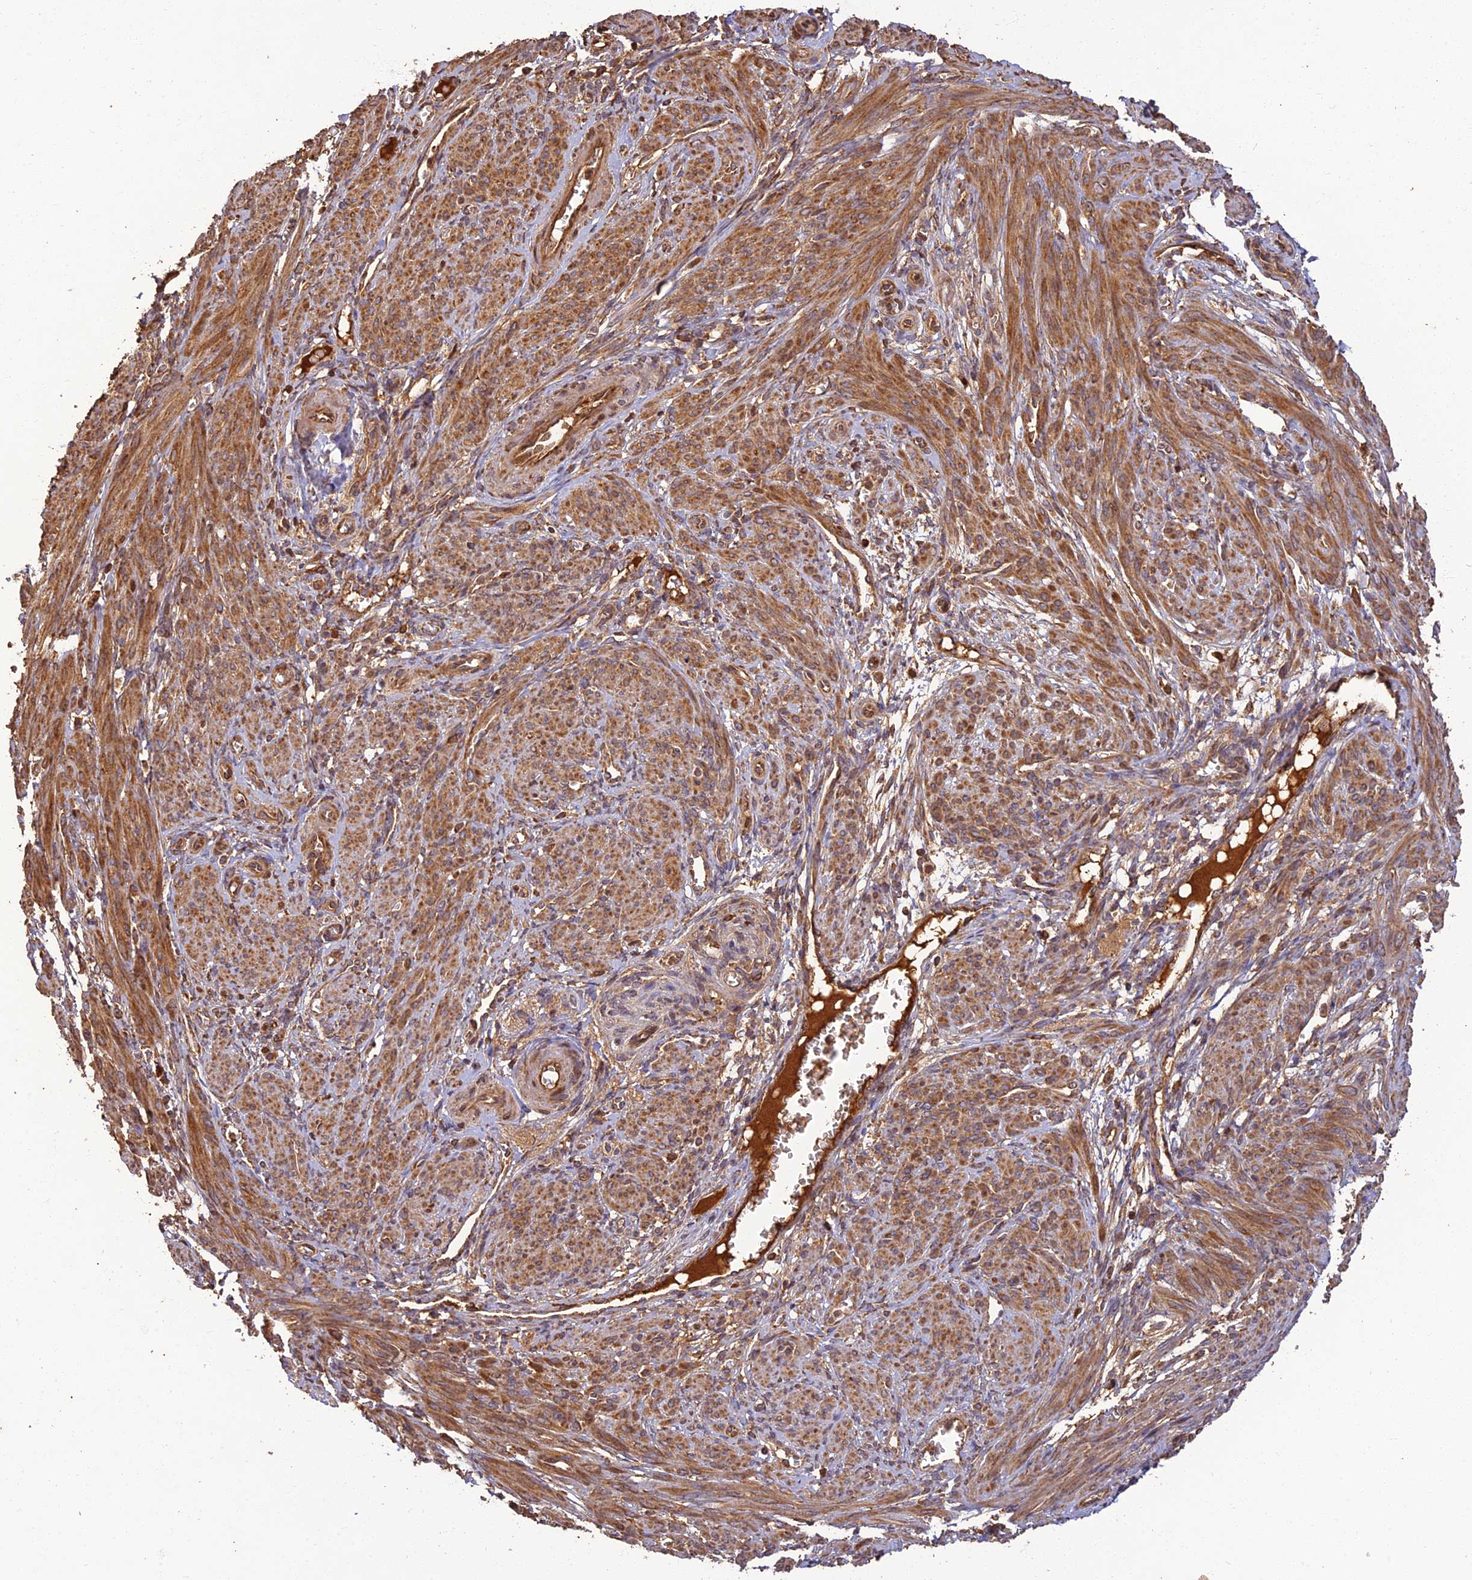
{"staining": {"intensity": "moderate", "quantity": "25%-75%", "location": "cytoplasmic/membranous"}, "tissue": "smooth muscle", "cell_type": "Smooth muscle cells", "image_type": "normal", "snomed": [{"axis": "morphology", "description": "Normal tissue, NOS"}, {"axis": "topography", "description": "Smooth muscle"}], "caption": "Human smooth muscle stained for a protein (brown) reveals moderate cytoplasmic/membranous positive expression in approximately 25%-75% of smooth muscle cells.", "gene": "CORO1C", "patient": {"sex": "female", "age": 39}}